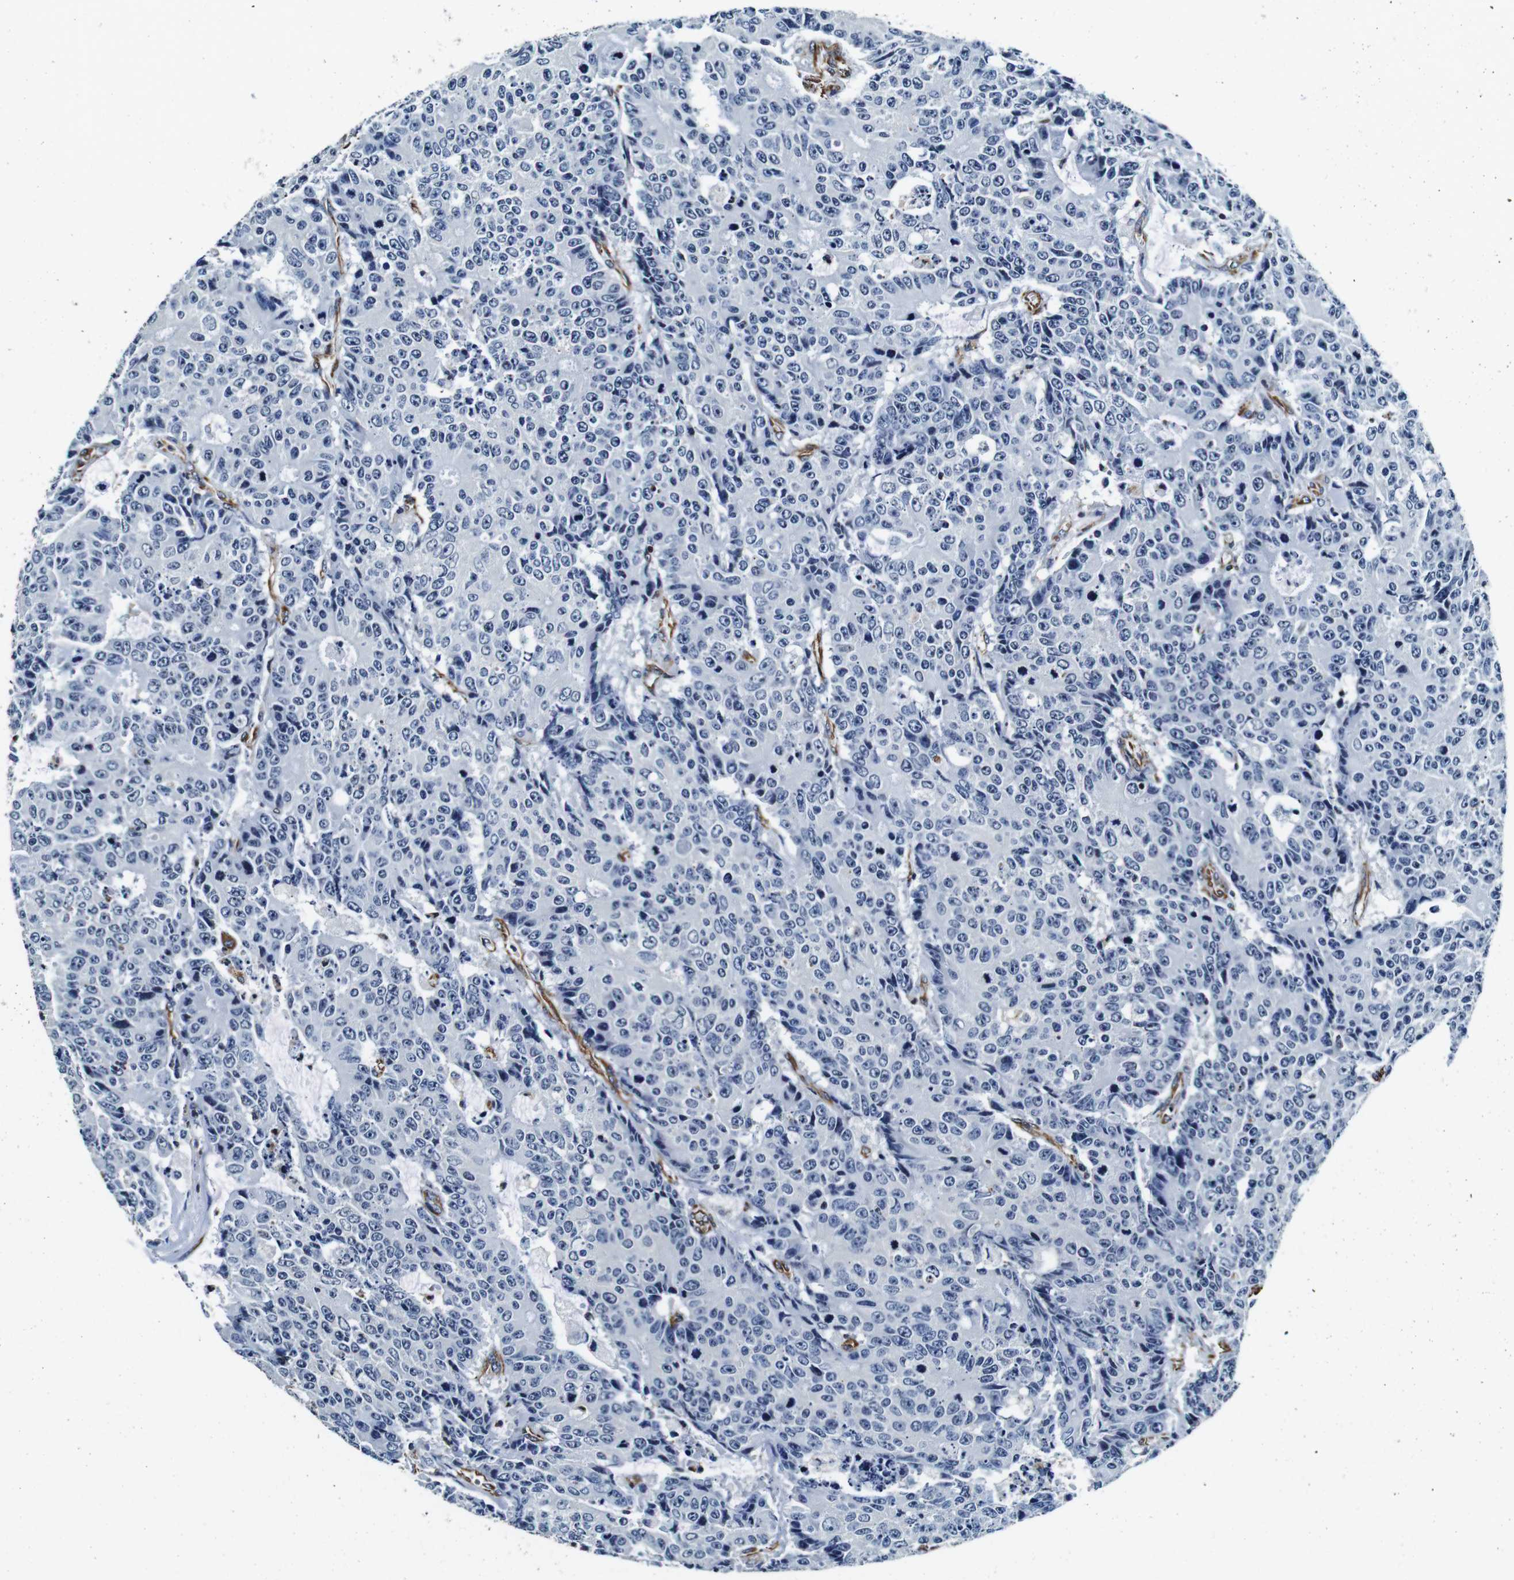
{"staining": {"intensity": "negative", "quantity": "none", "location": "none"}, "tissue": "colorectal cancer", "cell_type": "Tumor cells", "image_type": "cancer", "snomed": [{"axis": "morphology", "description": "Adenocarcinoma, NOS"}, {"axis": "topography", "description": "Colon"}], "caption": "High magnification brightfield microscopy of colorectal adenocarcinoma stained with DAB (3,3'-diaminobenzidine) (brown) and counterstained with hematoxylin (blue): tumor cells show no significant positivity.", "gene": "GJE1", "patient": {"sex": "female", "age": 86}}